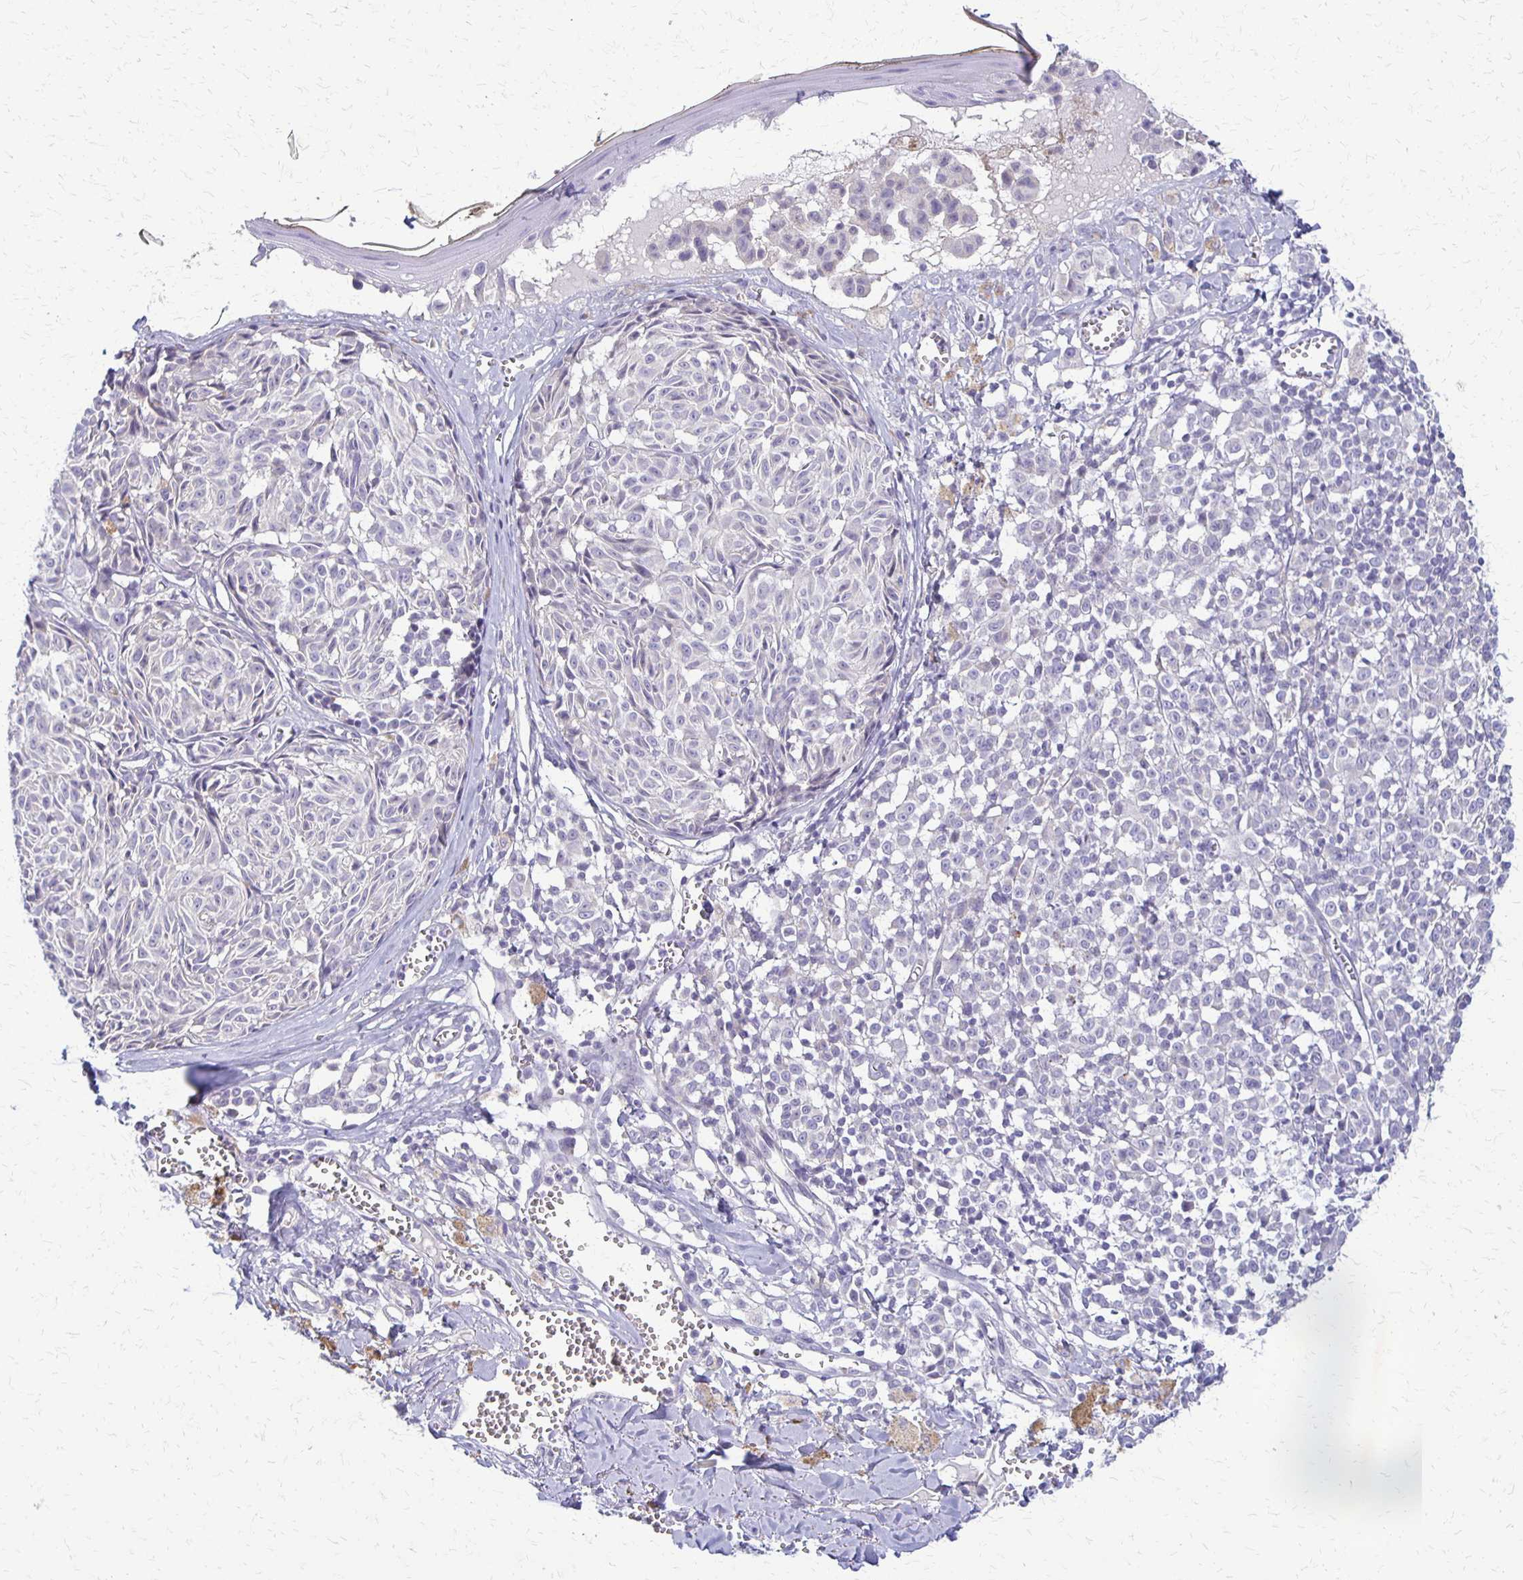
{"staining": {"intensity": "negative", "quantity": "none", "location": "none"}, "tissue": "melanoma", "cell_type": "Tumor cells", "image_type": "cancer", "snomed": [{"axis": "morphology", "description": "Malignant melanoma, NOS"}, {"axis": "topography", "description": "Skin"}], "caption": "IHC histopathology image of neoplastic tissue: human malignant melanoma stained with DAB exhibits no significant protein expression in tumor cells.", "gene": "RHOC", "patient": {"sex": "female", "age": 43}}